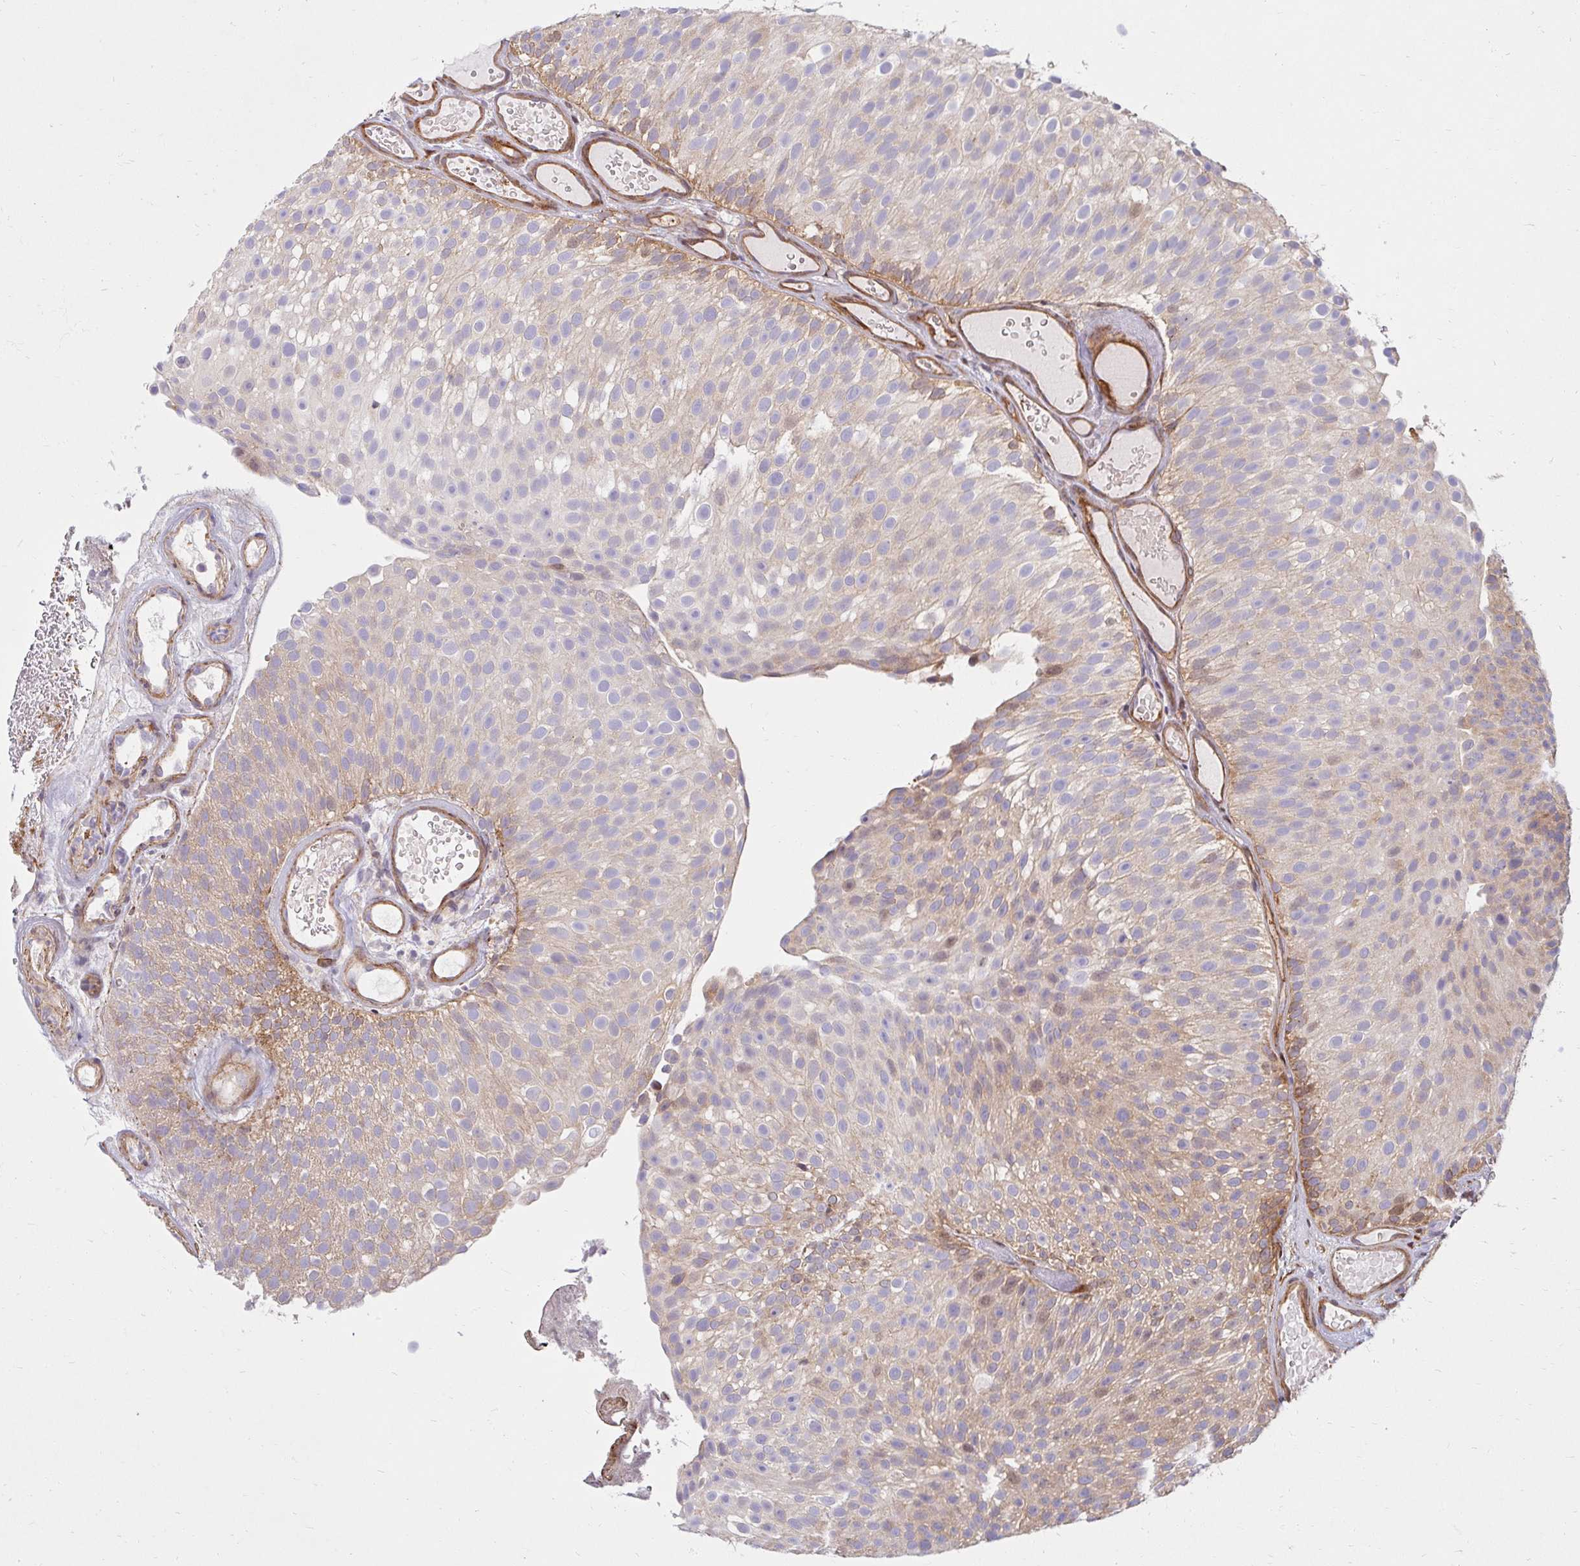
{"staining": {"intensity": "weak", "quantity": "25%-75%", "location": "cytoplasmic/membranous"}, "tissue": "urothelial cancer", "cell_type": "Tumor cells", "image_type": "cancer", "snomed": [{"axis": "morphology", "description": "Urothelial carcinoma, Low grade"}, {"axis": "topography", "description": "Urinary bladder"}], "caption": "Immunohistochemical staining of urothelial cancer reveals low levels of weak cytoplasmic/membranous protein staining in about 25%-75% of tumor cells. Nuclei are stained in blue.", "gene": "BTF3", "patient": {"sex": "male", "age": 78}}